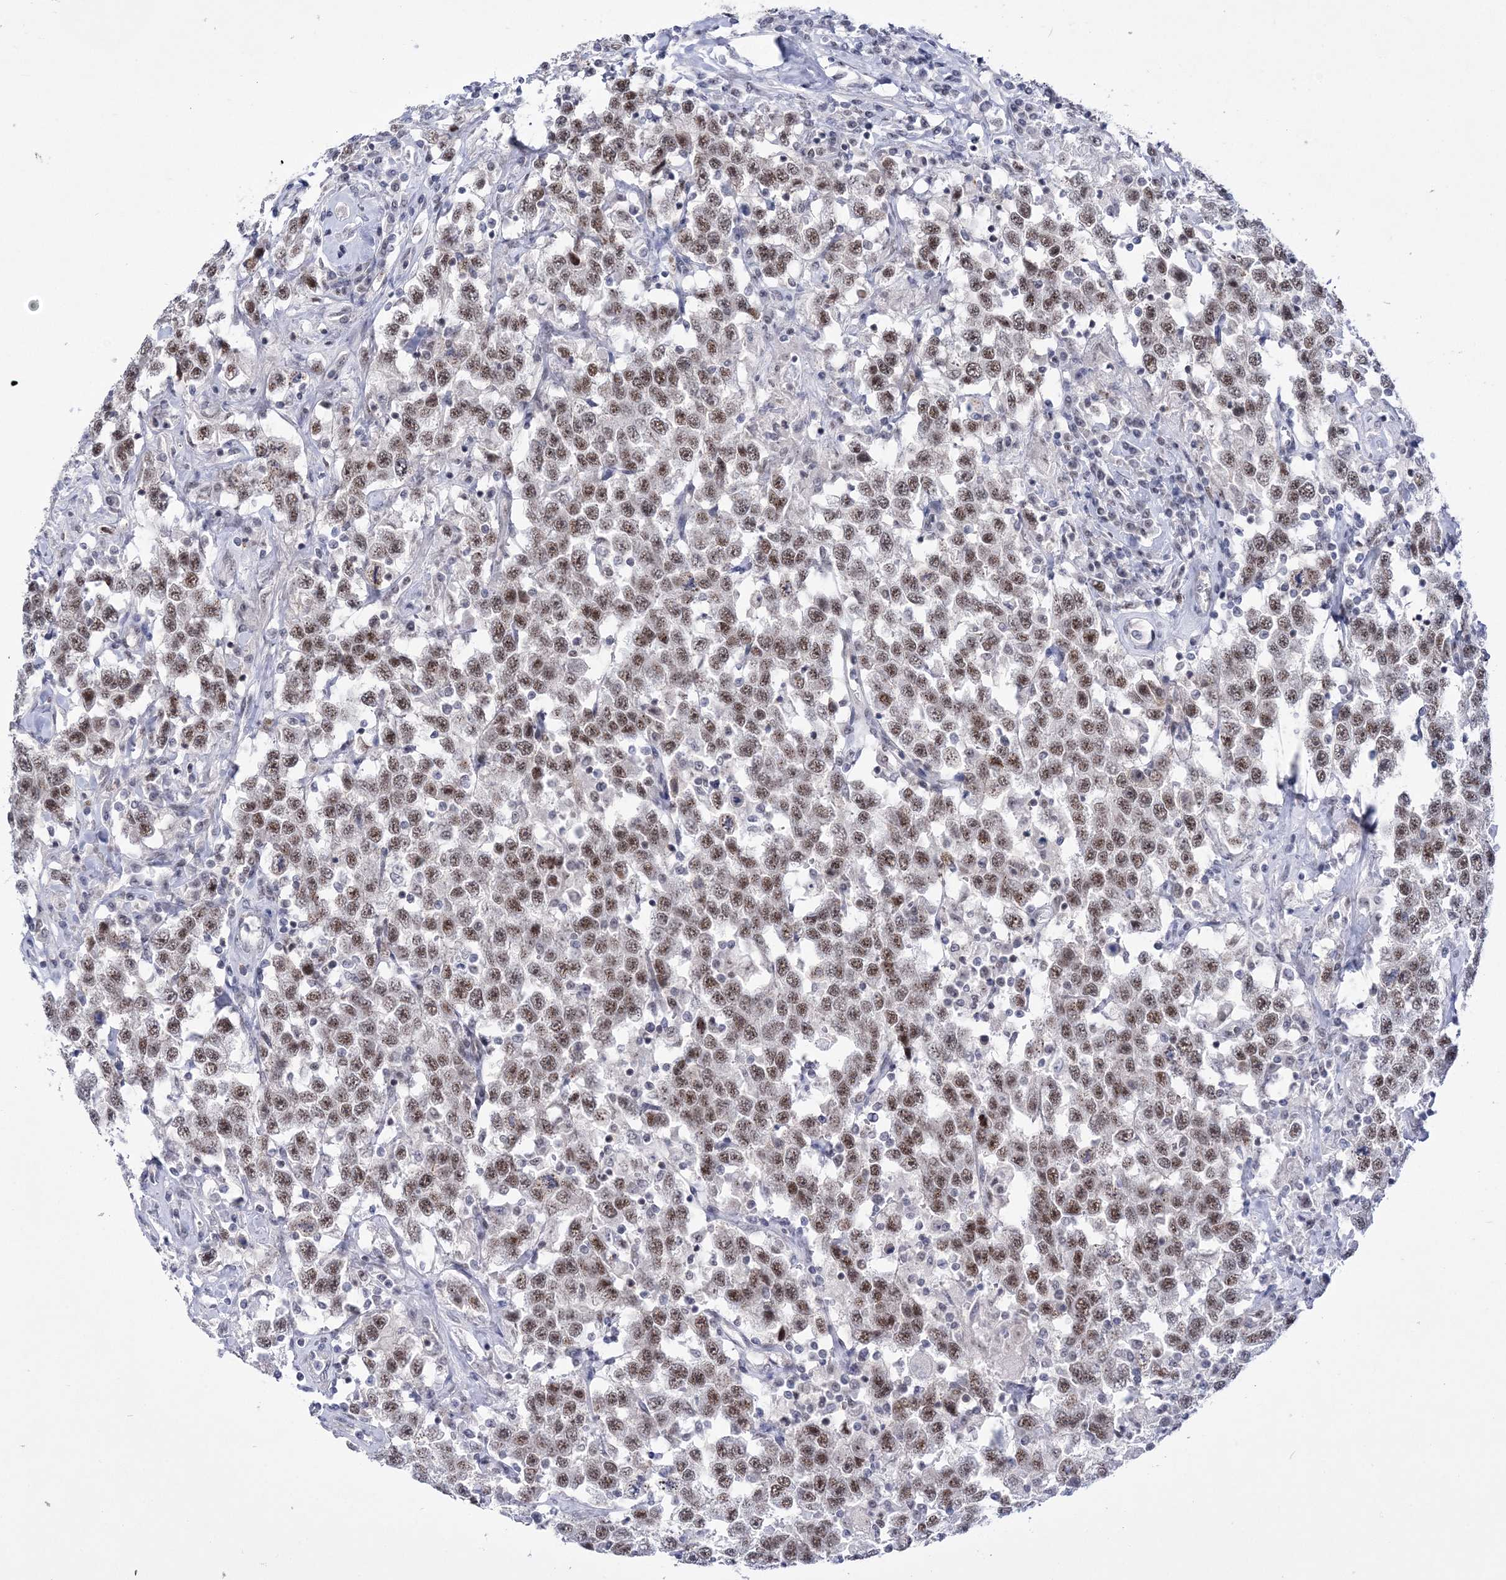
{"staining": {"intensity": "moderate", "quantity": ">75%", "location": "nuclear"}, "tissue": "testis cancer", "cell_type": "Tumor cells", "image_type": "cancer", "snomed": [{"axis": "morphology", "description": "Seminoma, NOS"}, {"axis": "topography", "description": "Testis"}], "caption": "High-power microscopy captured an IHC image of testis cancer, revealing moderate nuclear expression in approximately >75% of tumor cells.", "gene": "NSUN2", "patient": {"sex": "male", "age": 41}}